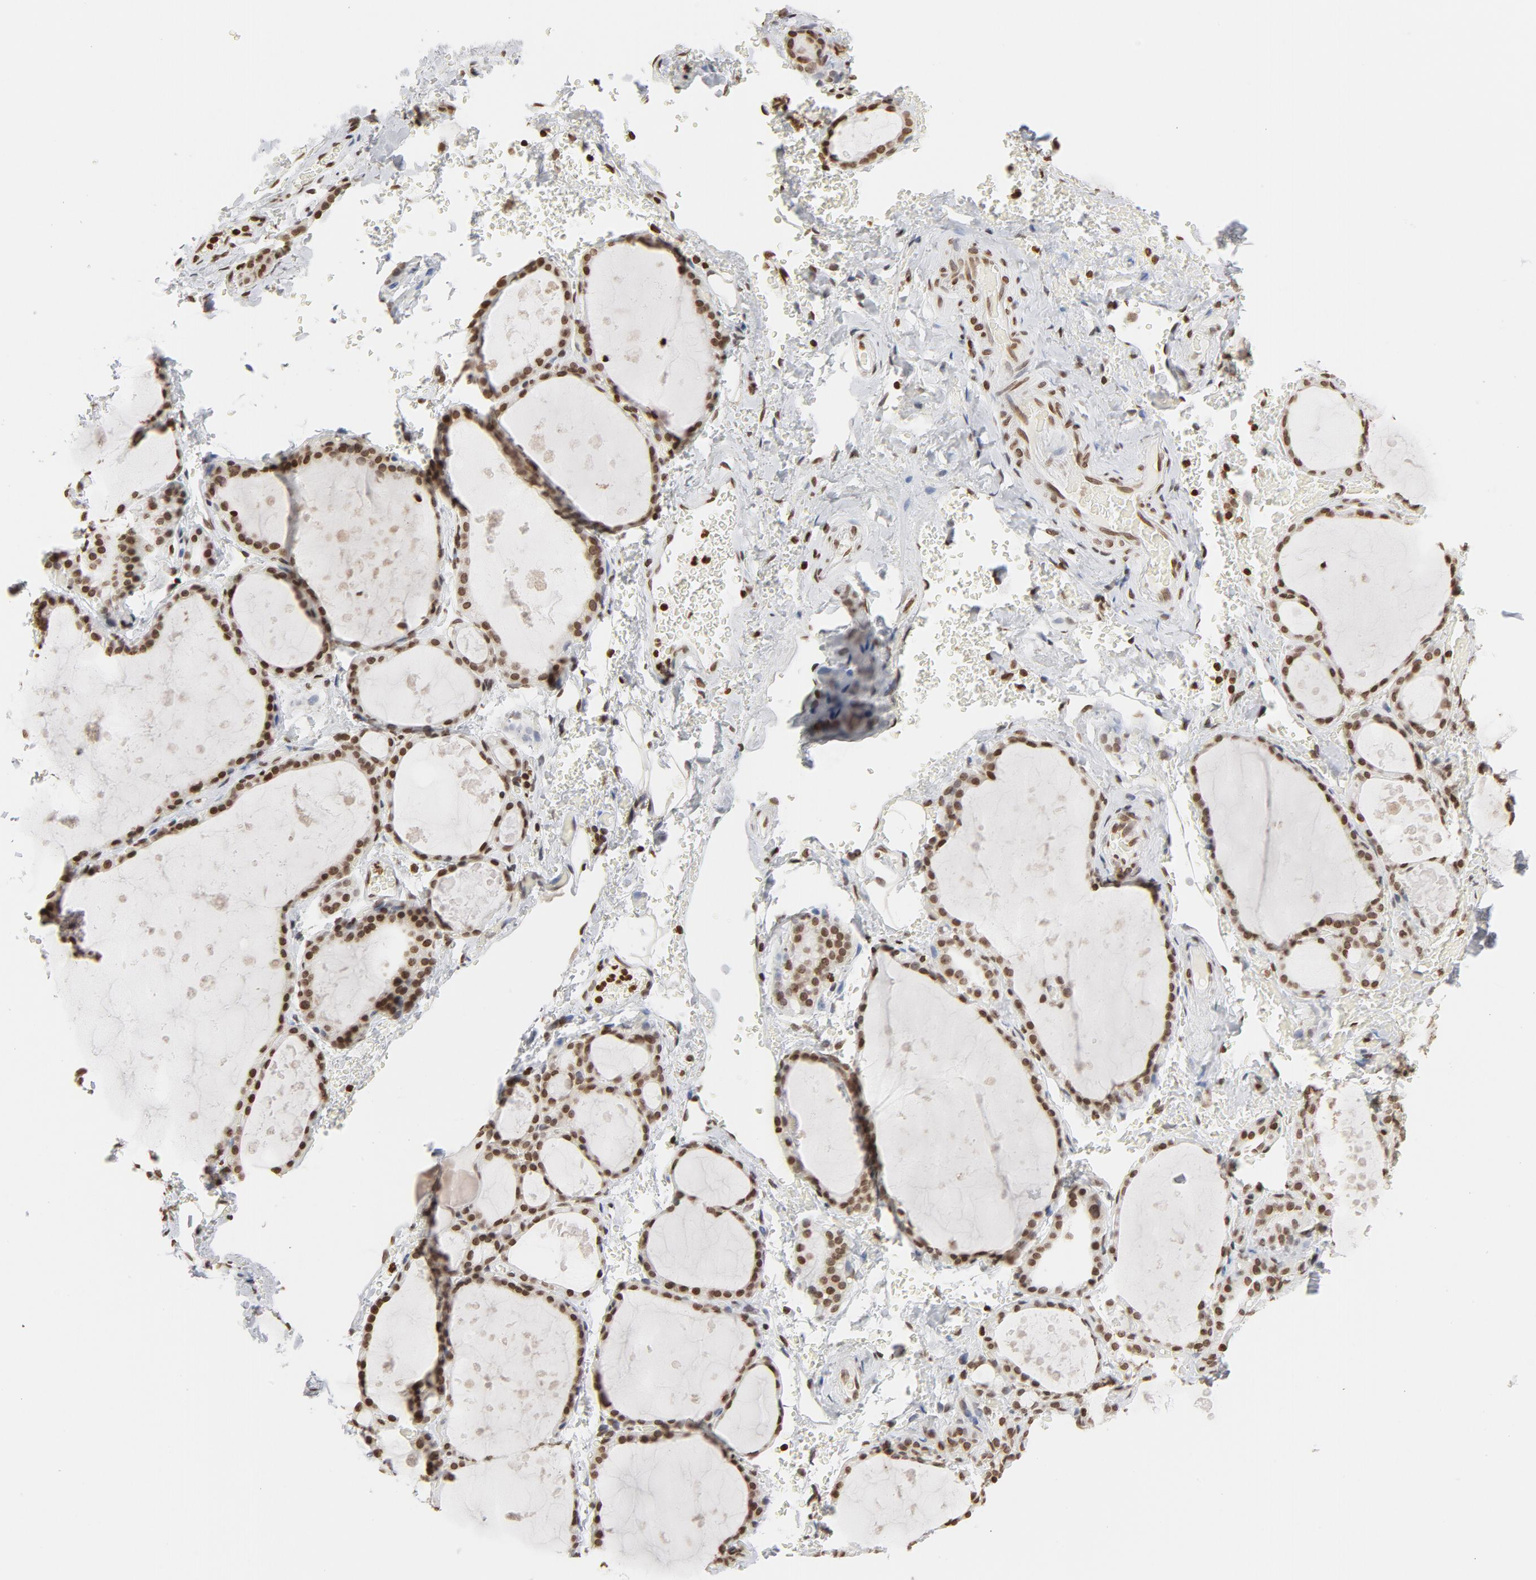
{"staining": {"intensity": "moderate", "quantity": ">75%", "location": "nuclear"}, "tissue": "thyroid gland", "cell_type": "Glandular cells", "image_type": "normal", "snomed": [{"axis": "morphology", "description": "Normal tissue, NOS"}, {"axis": "topography", "description": "Thyroid gland"}], "caption": "IHC of normal human thyroid gland displays medium levels of moderate nuclear expression in about >75% of glandular cells.", "gene": "H2AC12", "patient": {"sex": "male", "age": 61}}